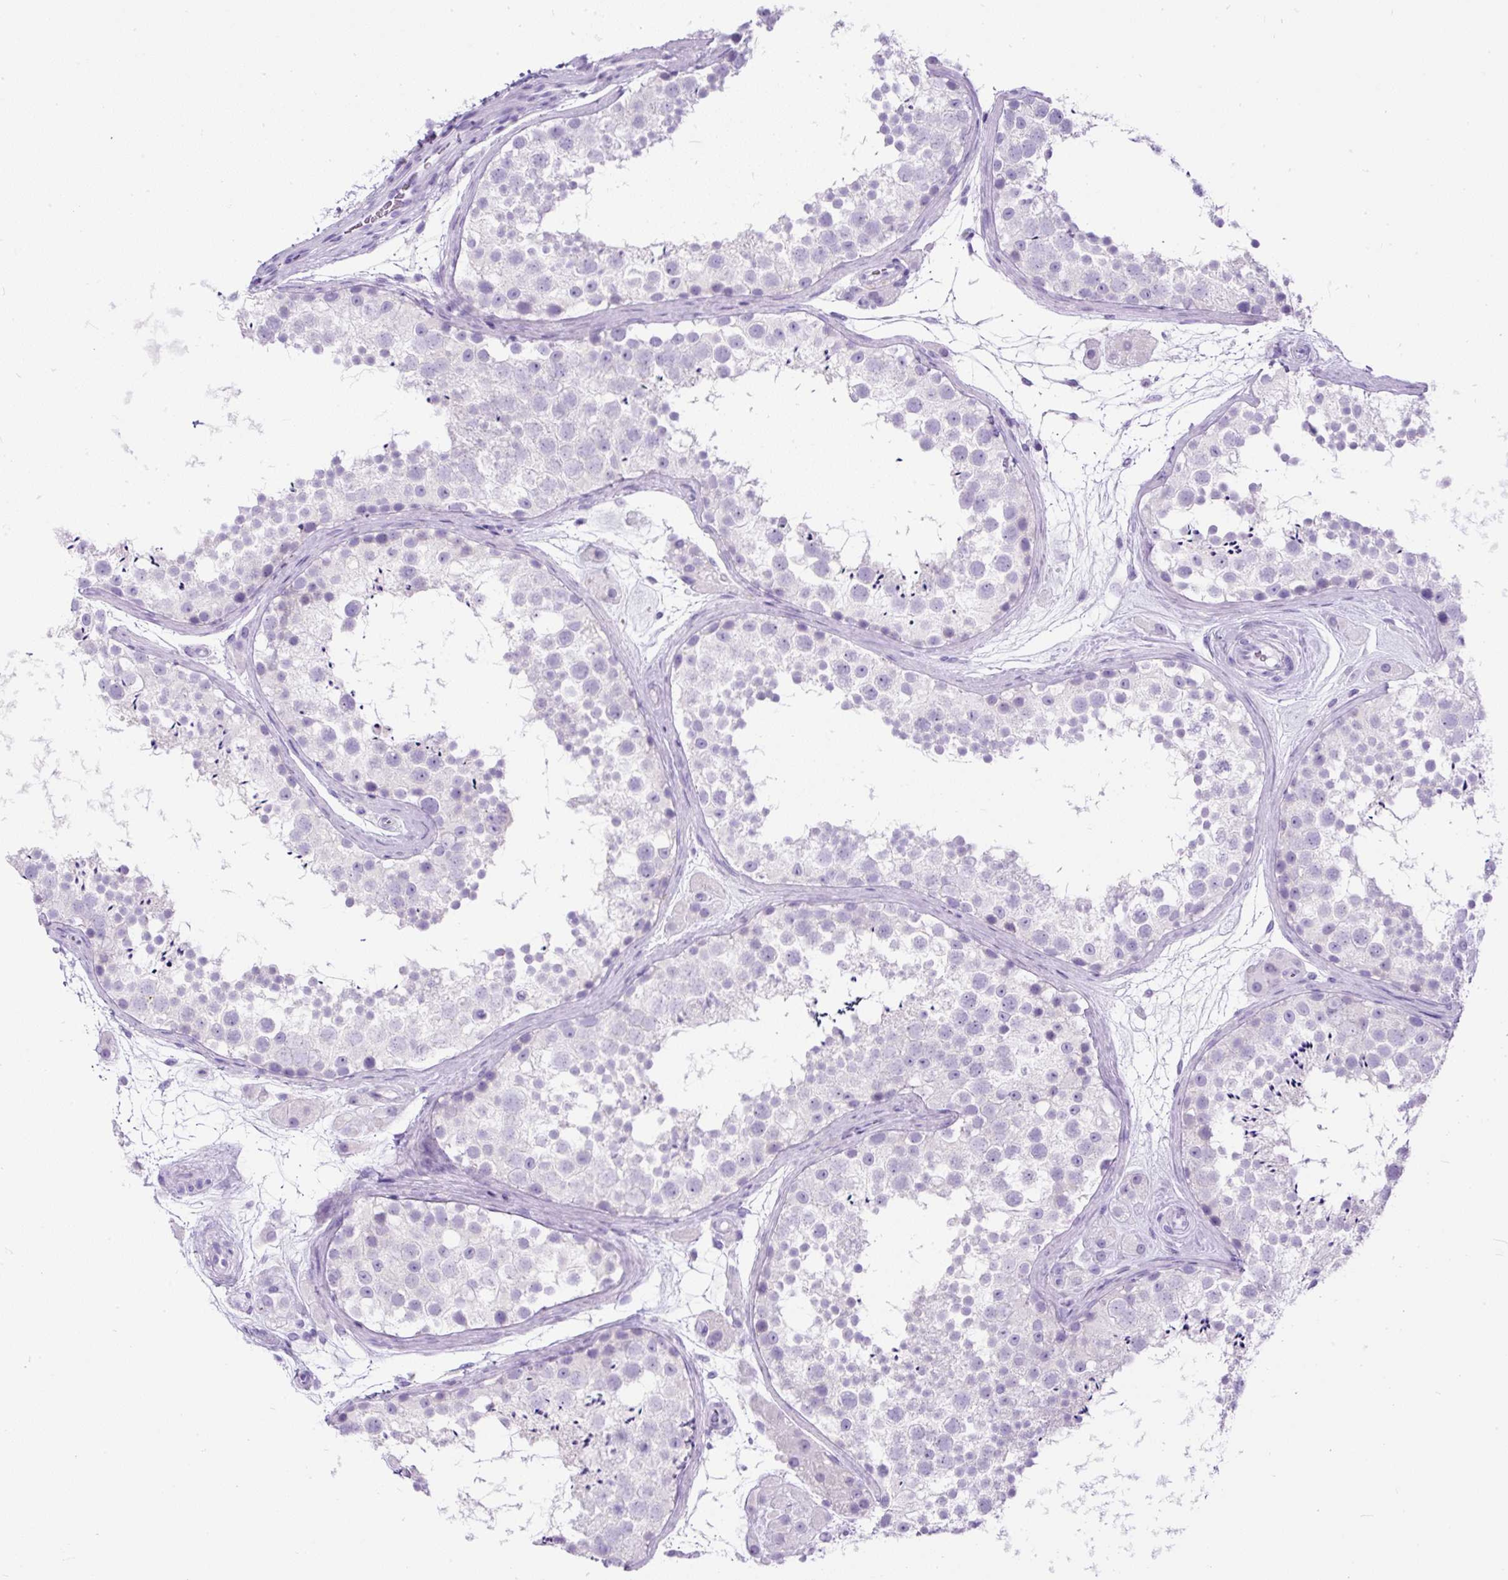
{"staining": {"intensity": "negative", "quantity": "none", "location": "none"}, "tissue": "testis", "cell_type": "Cells in seminiferous ducts", "image_type": "normal", "snomed": [{"axis": "morphology", "description": "Normal tissue, NOS"}, {"axis": "topography", "description": "Testis"}], "caption": "The immunohistochemistry (IHC) histopathology image has no significant expression in cells in seminiferous ducts of testis.", "gene": "PDIA2", "patient": {"sex": "male", "age": 41}}